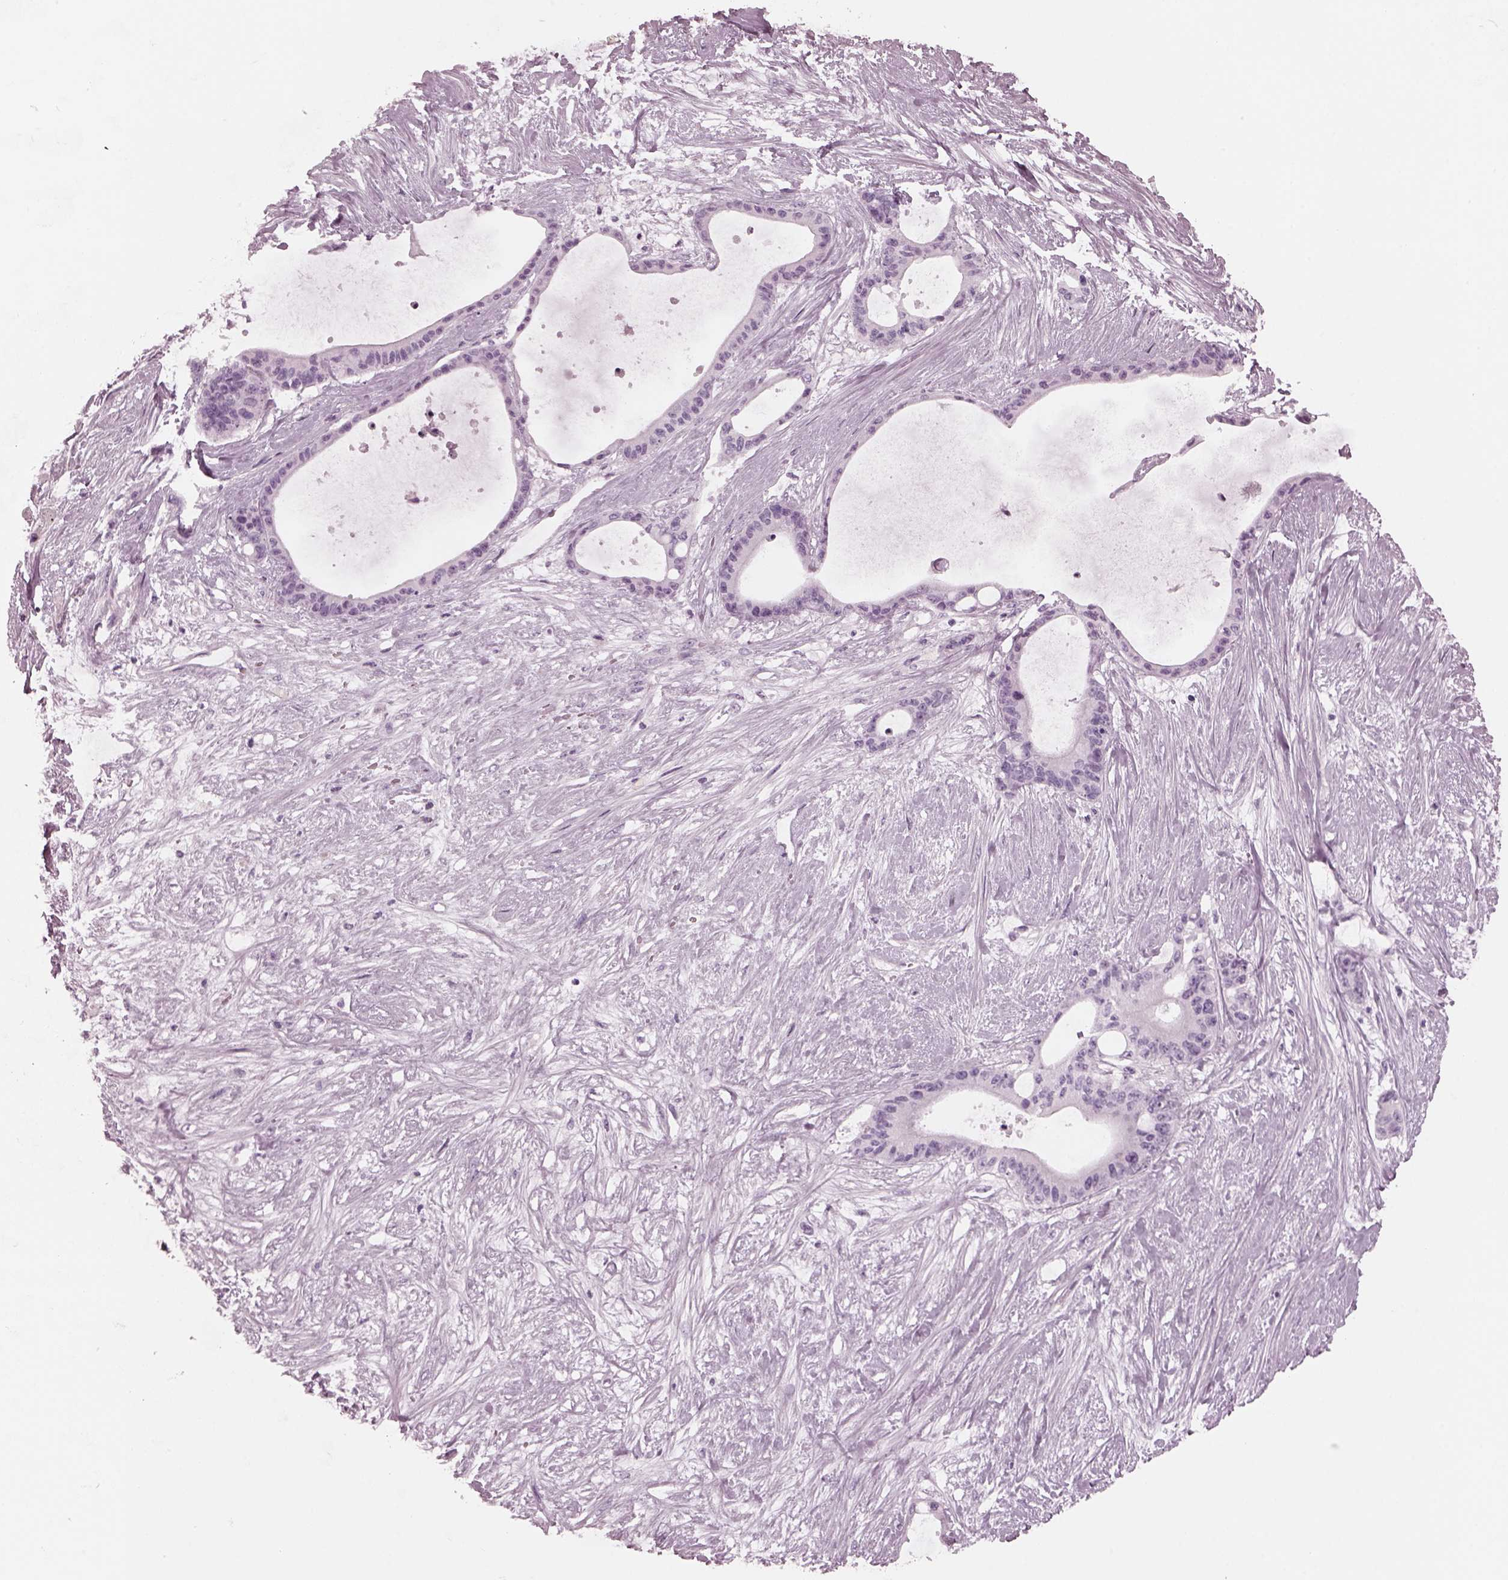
{"staining": {"intensity": "negative", "quantity": "none", "location": "none"}, "tissue": "liver cancer", "cell_type": "Tumor cells", "image_type": "cancer", "snomed": [{"axis": "morphology", "description": "Normal tissue, NOS"}, {"axis": "morphology", "description": "Cholangiocarcinoma"}, {"axis": "topography", "description": "Liver"}, {"axis": "topography", "description": "Peripheral nerve tissue"}], "caption": "This photomicrograph is of liver cancer stained with immunohistochemistry to label a protein in brown with the nuclei are counter-stained blue. There is no staining in tumor cells.", "gene": "RCVRN", "patient": {"sex": "female", "age": 73}}